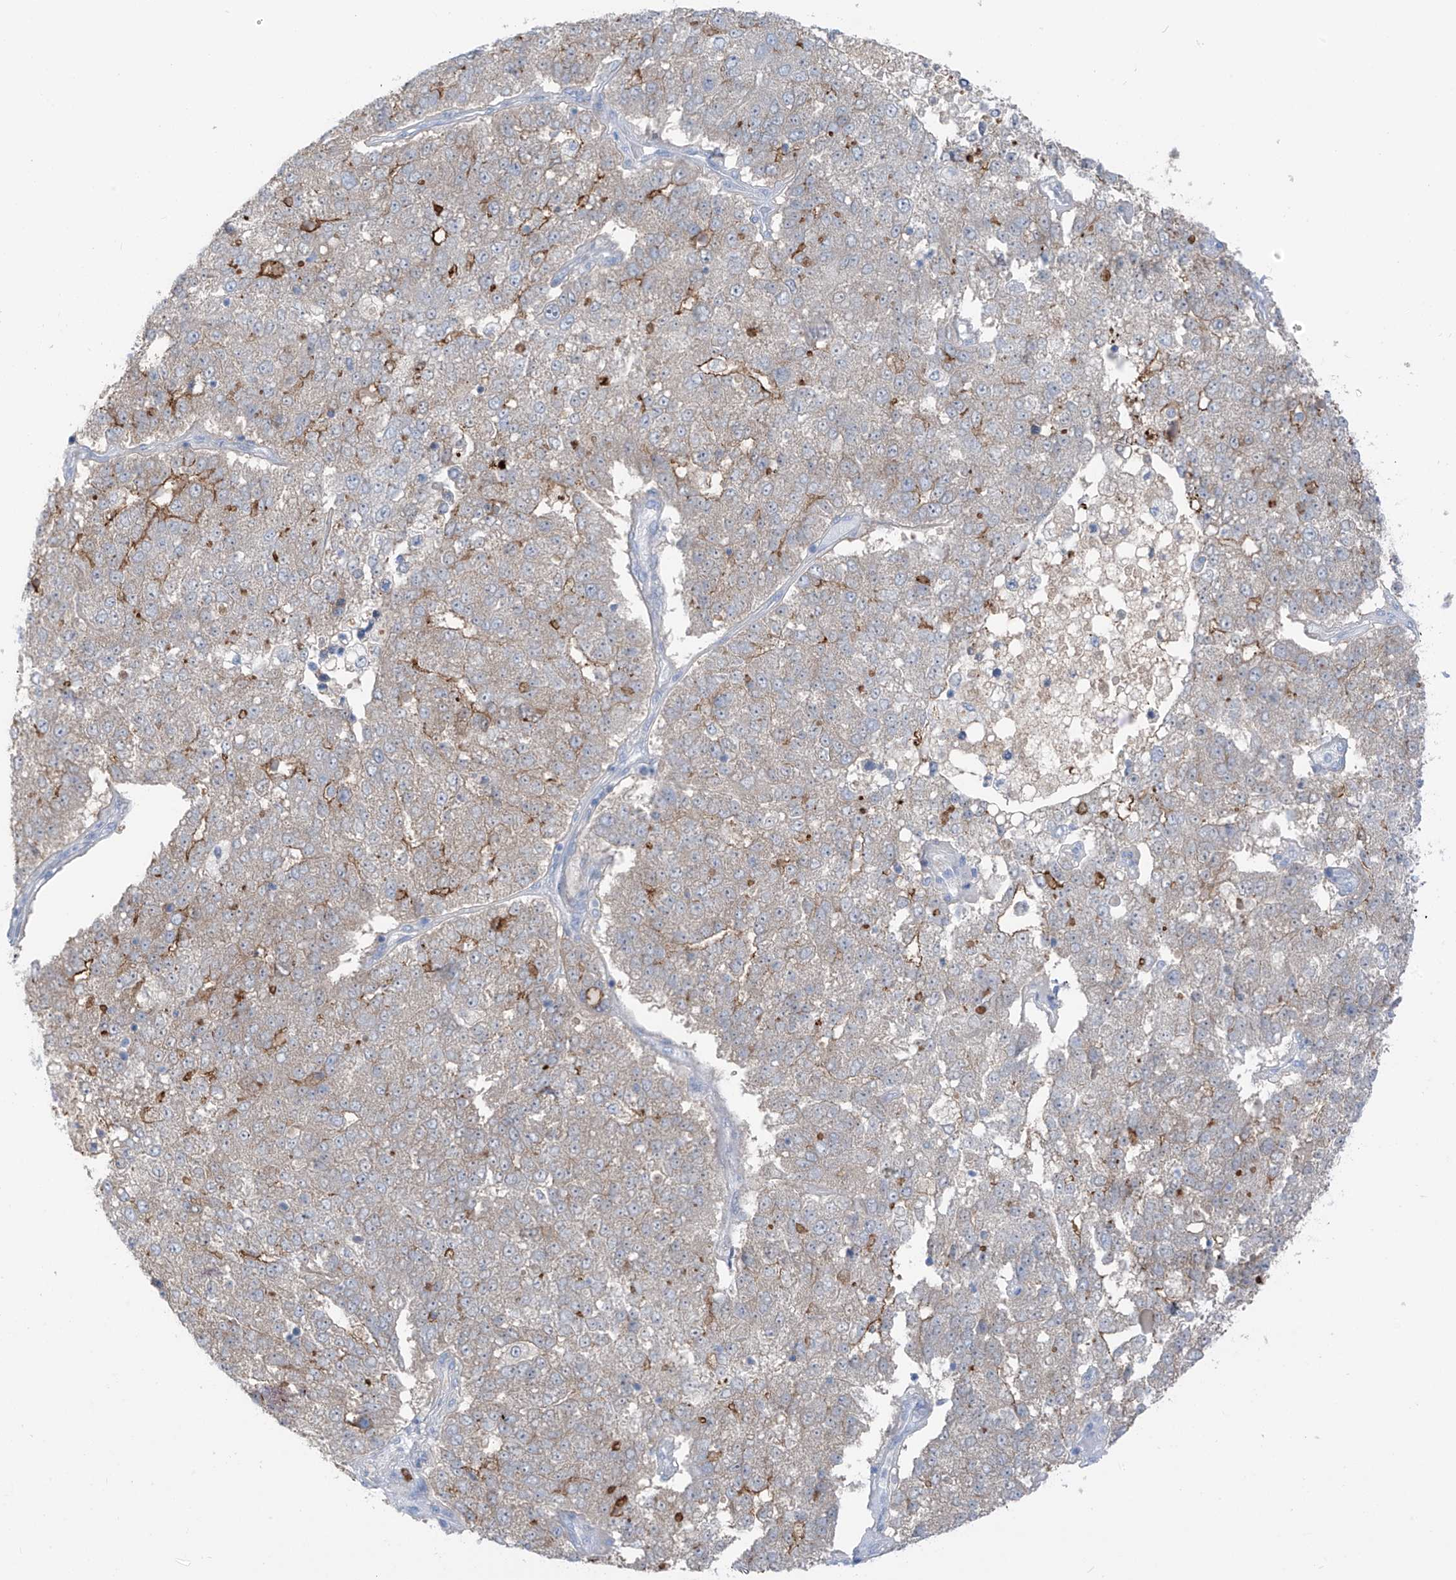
{"staining": {"intensity": "moderate", "quantity": "<25%", "location": "cytoplasmic/membranous"}, "tissue": "pancreatic cancer", "cell_type": "Tumor cells", "image_type": "cancer", "snomed": [{"axis": "morphology", "description": "Adenocarcinoma, NOS"}, {"axis": "topography", "description": "Pancreas"}], "caption": "Adenocarcinoma (pancreatic) was stained to show a protein in brown. There is low levels of moderate cytoplasmic/membranous expression in about <25% of tumor cells. The staining was performed using DAB (3,3'-diaminobenzidine) to visualize the protein expression in brown, while the nuclei were stained in blue with hematoxylin (Magnification: 20x).", "gene": "ZNF793", "patient": {"sex": "female", "age": 61}}